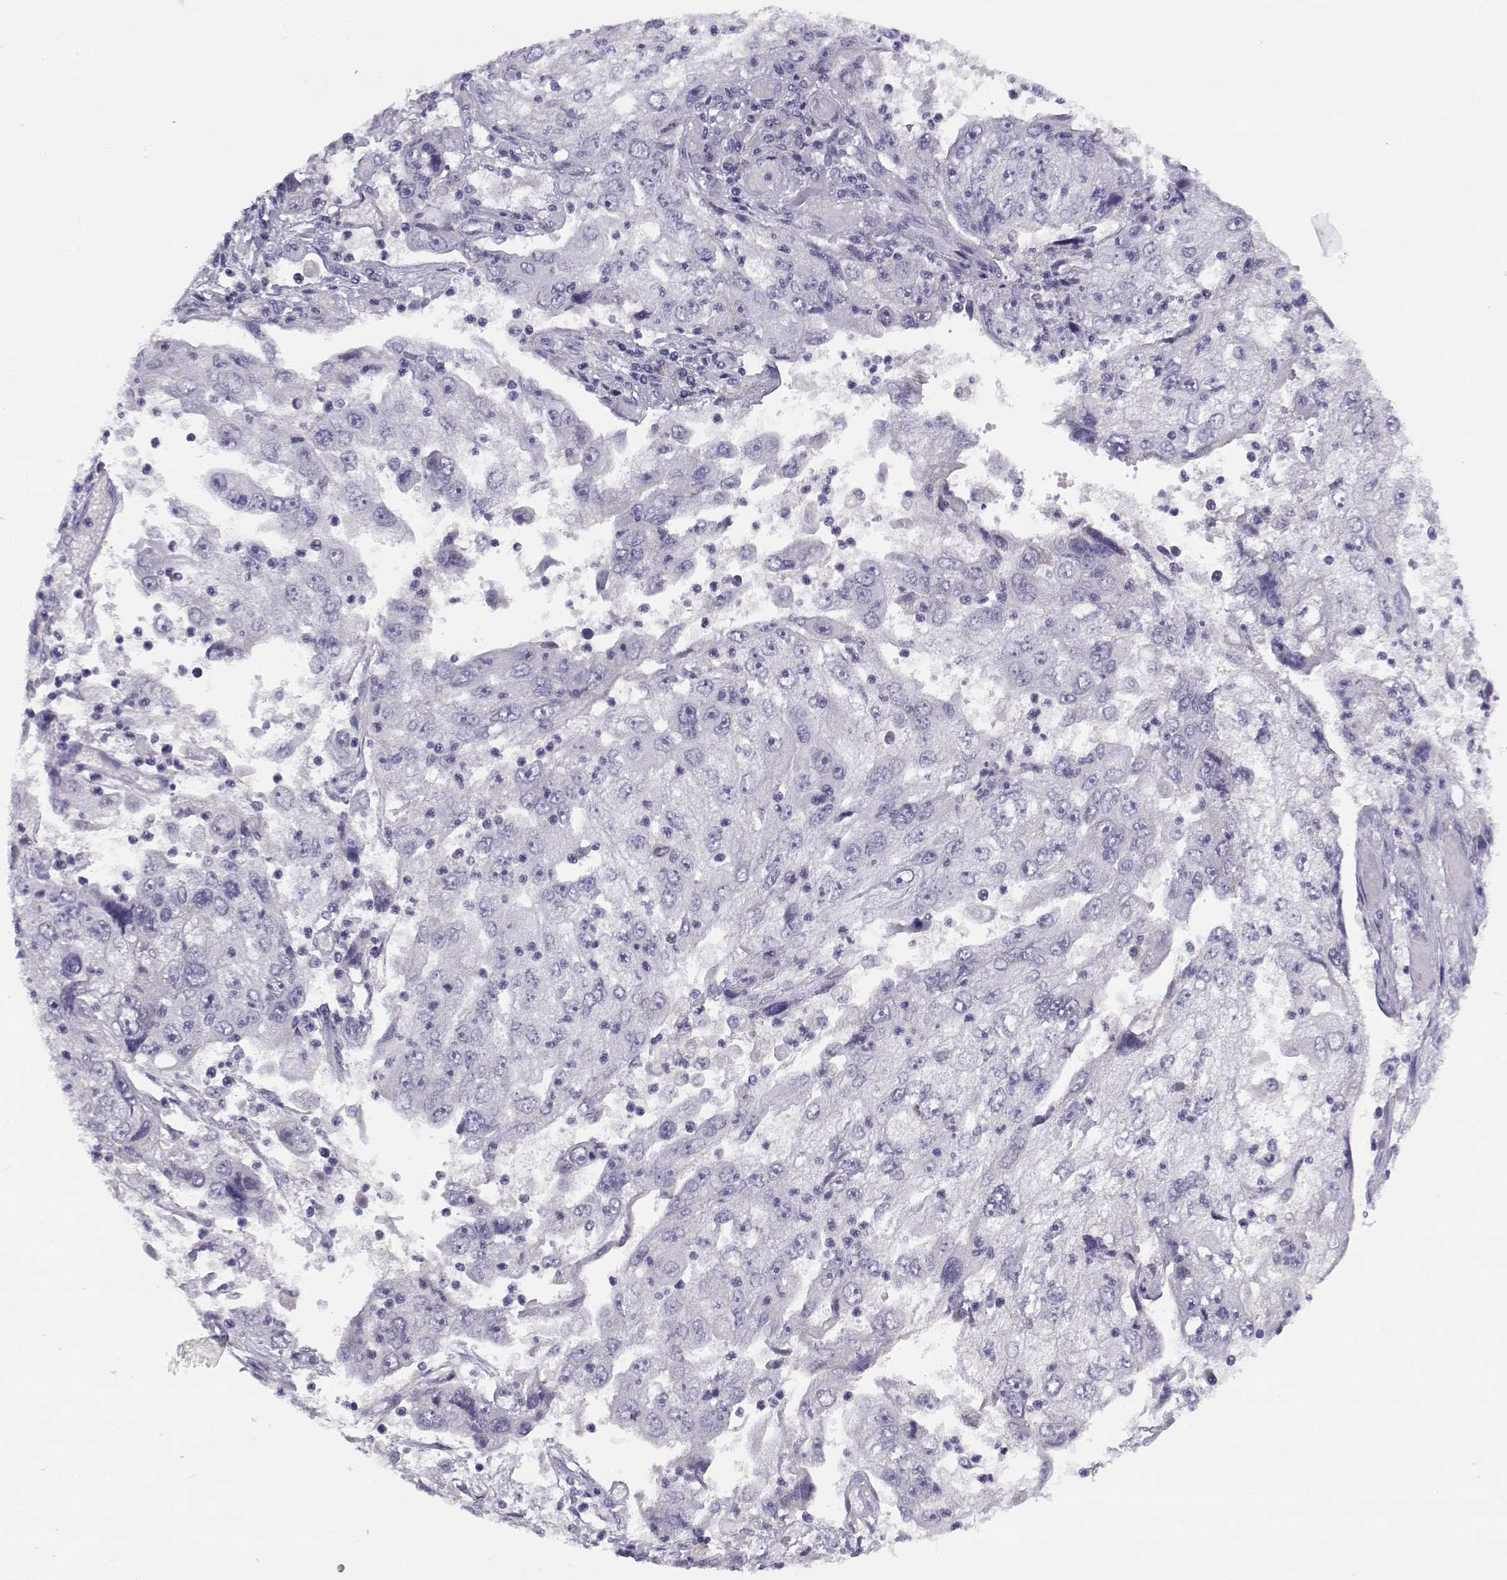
{"staining": {"intensity": "negative", "quantity": "none", "location": "none"}, "tissue": "cervical cancer", "cell_type": "Tumor cells", "image_type": "cancer", "snomed": [{"axis": "morphology", "description": "Squamous cell carcinoma, NOS"}, {"axis": "topography", "description": "Cervix"}], "caption": "Tumor cells are negative for brown protein staining in cervical cancer.", "gene": "CFAP77", "patient": {"sex": "female", "age": 36}}